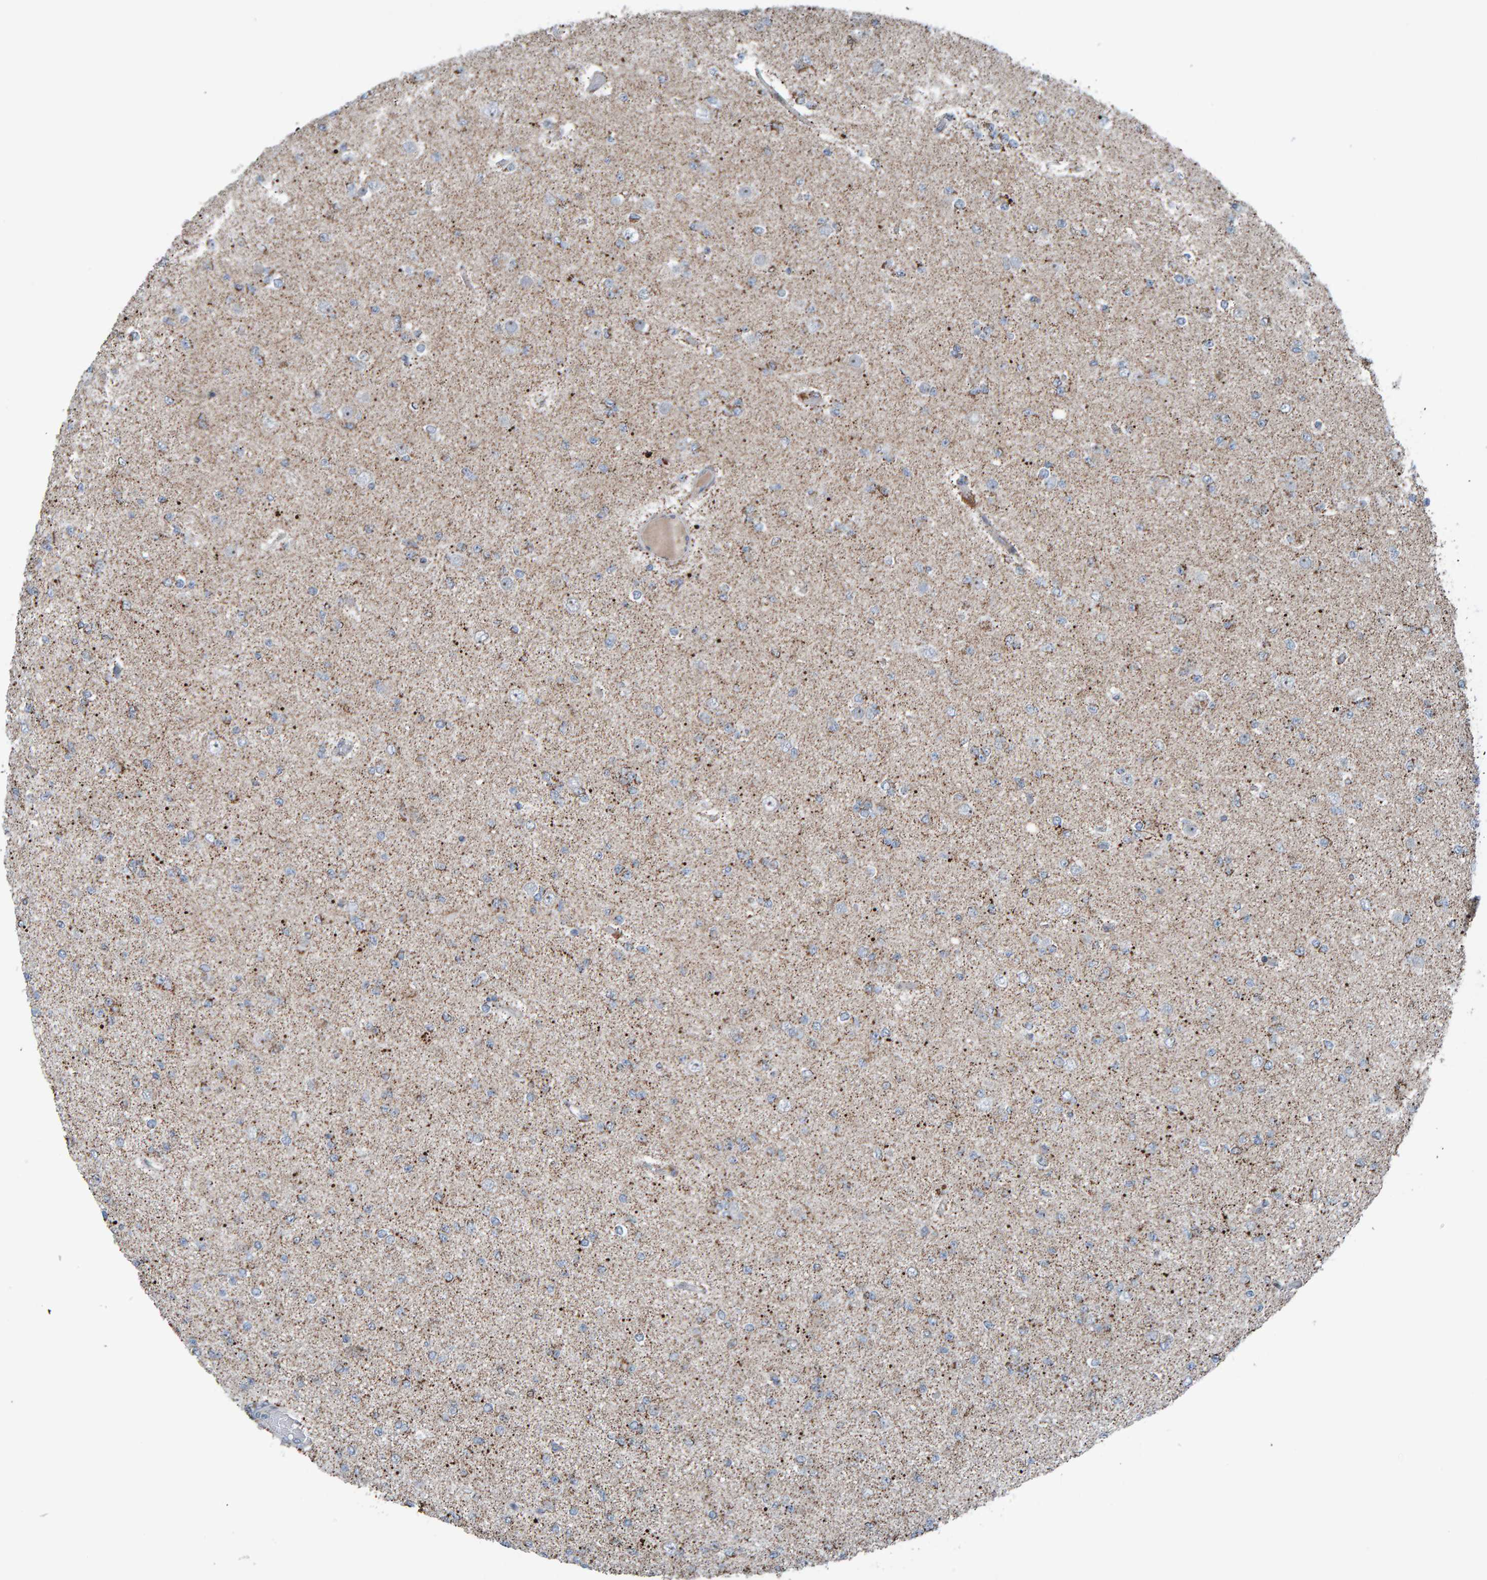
{"staining": {"intensity": "weak", "quantity": "25%-75%", "location": "cytoplasmic/membranous"}, "tissue": "glioma", "cell_type": "Tumor cells", "image_type": "cancer", "snomed": [{"axis": "morphology", "description": "Glioma, malignant, Low grade"}, {"axis": "topography", "description": "Brain"}], "caption": "IHC image of neoplastic tissue: glioma stained using immunohistochemistry demonstrates low levels of weak protein expression localized specifically in the cytoplasmic/membranous of tumor cells, appearing as a cytoplasmic/membranous brown color.", "gene": "ZNF48", "patient": {"sex": "female", "age": 22}}